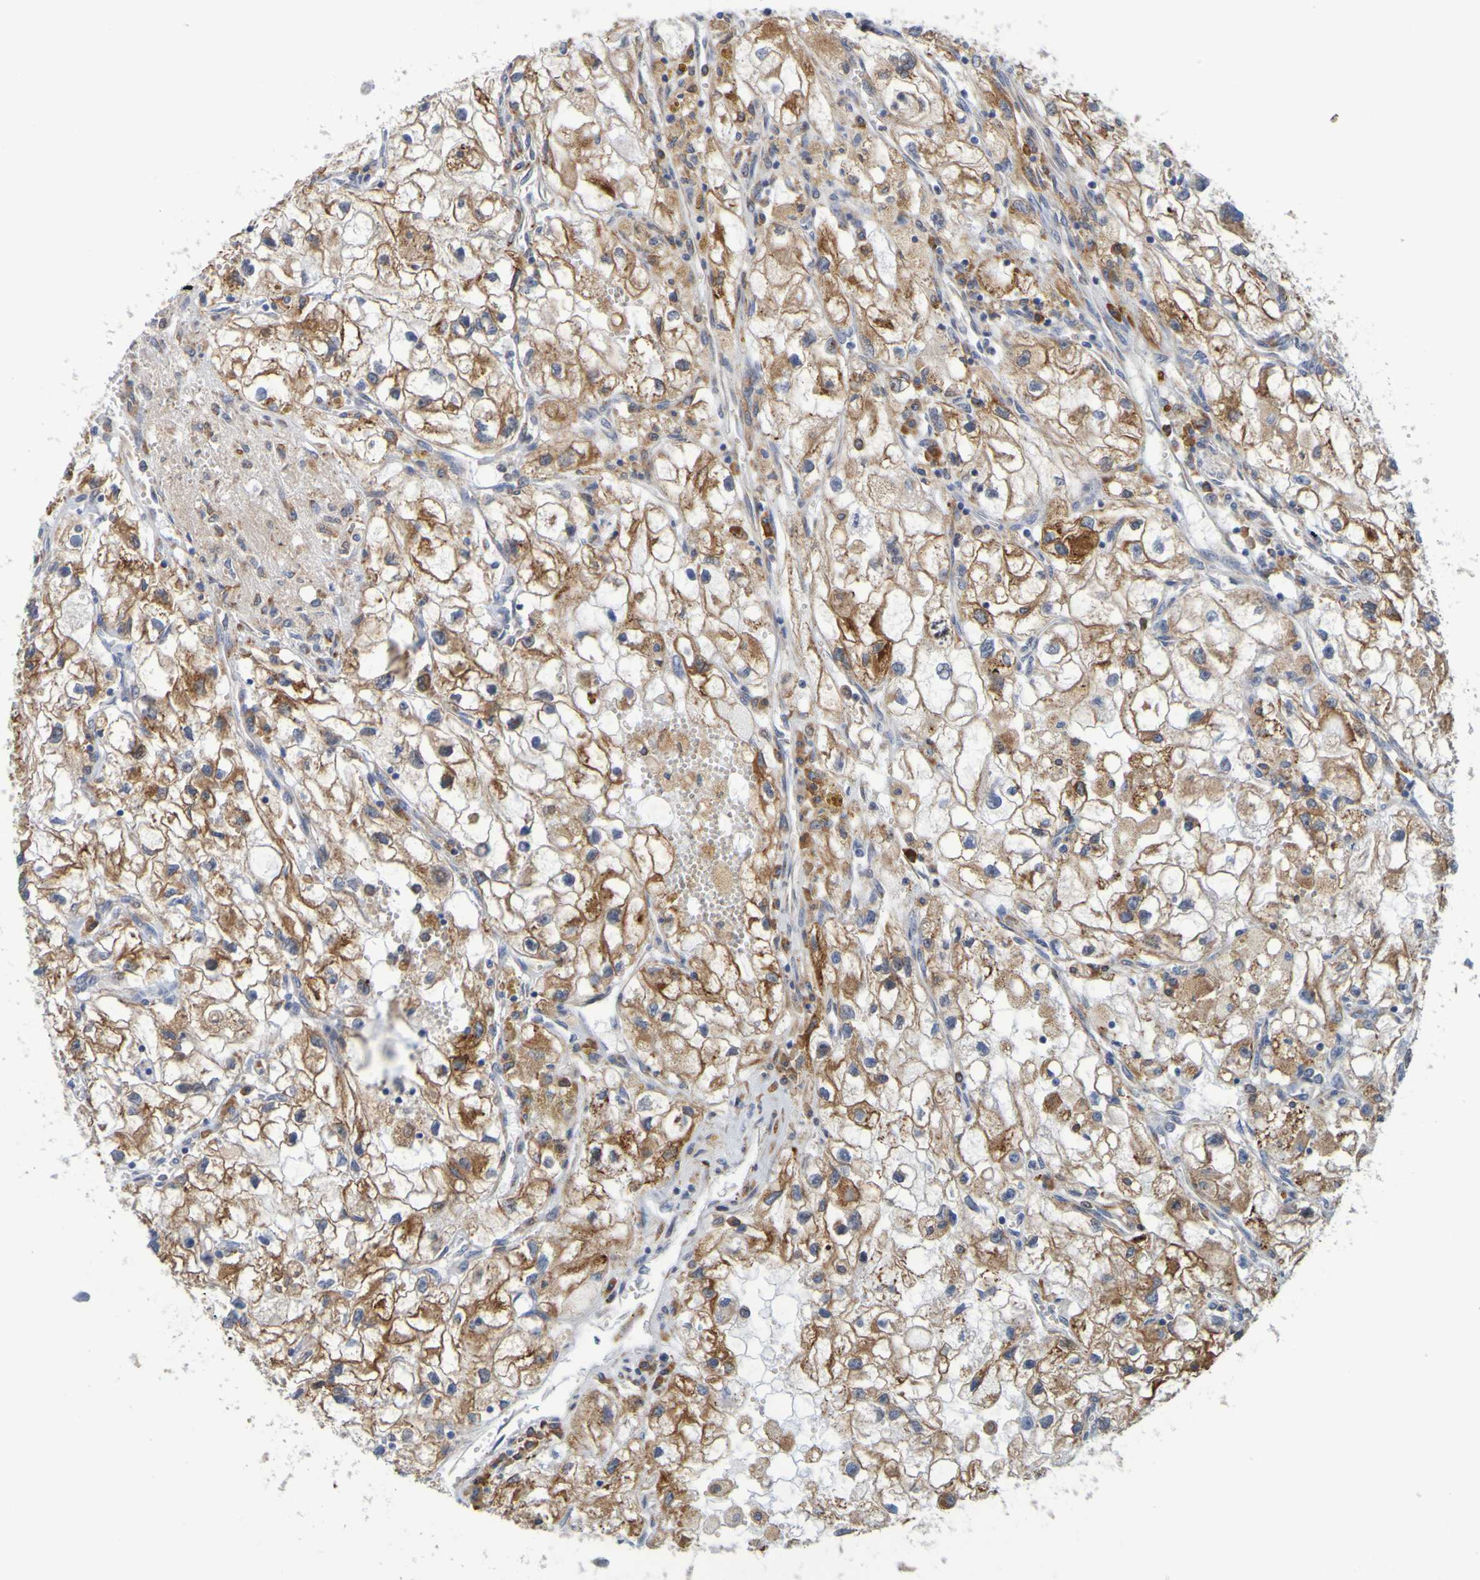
{"staining": {"intensity": "strong", "quantity": "25%-75%", "location": "cytoplasmic/membranous"}, "tissue": "renal cancer", "cell_type": "Tumor cells", "image_type": "cancer", "snomed": [{"axis": "morphology", "description": "Adenocarcinoma, NOS"}, {"axis": "topography", "description": "Kidney"}], "caption": "Strong cytoplasmic/membranous positivity is identified in about 25%-75% of tumor cells in renal cancer (adenocarcinoma).", "gene": "SIL1", "patient": {"sex": "female", "age": 70}}